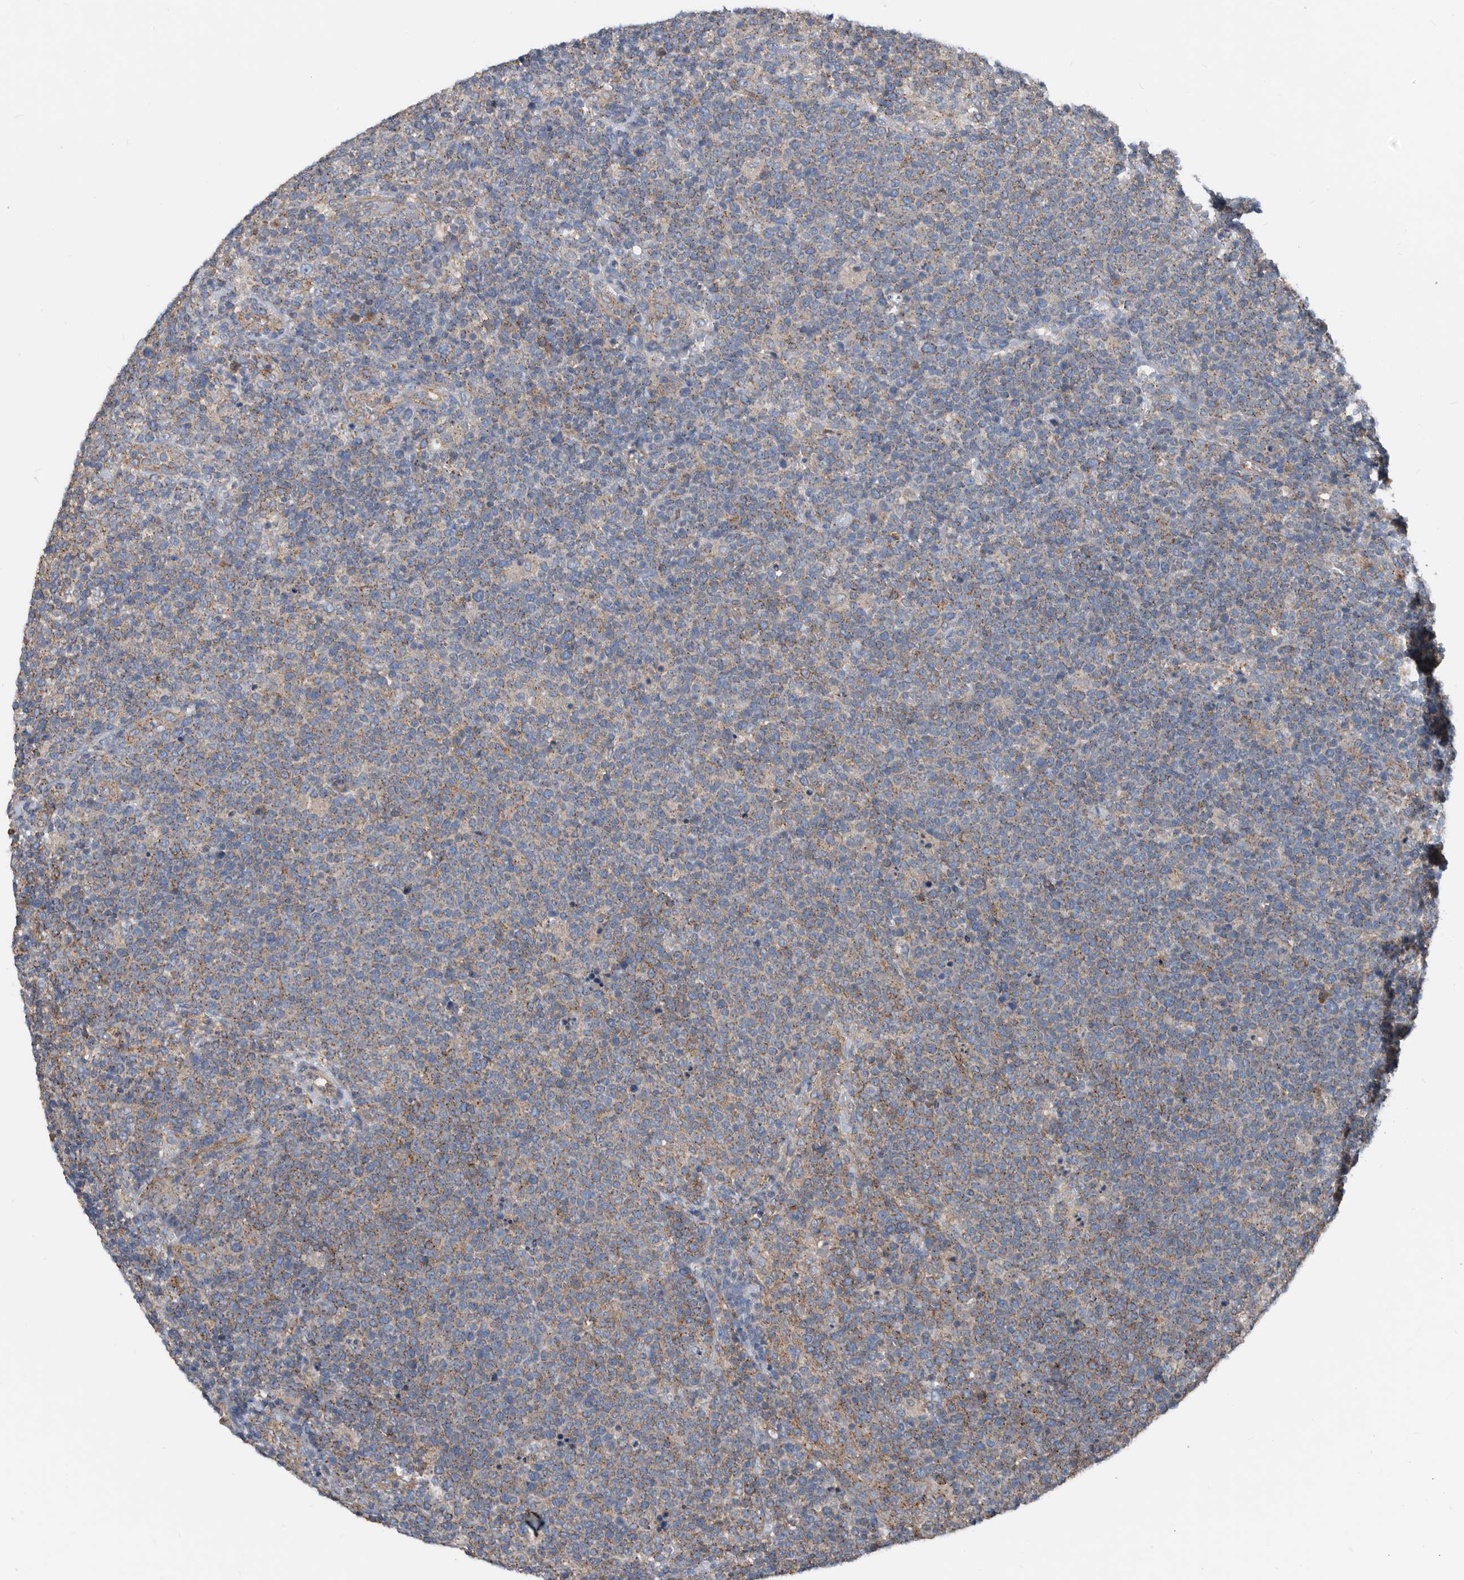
{"staining": {"intensity": "moderate", "quantity": ">75%", "location": "cytoplasmic/membranous"}, "tissue": "lymphoma", "cell_type": "Tumor cells", "image_type": "cancer", "snomed": [{"axis": "morphology", "description": "Malignant lymphoma, non-Hodgkin's type, High grade"}, {"axis": "topography", "description": "Lymph node"}], "caption": "Human high-grade malignant lymphoma, non-Hodgkin's type stained with a protein marker demonstrates moderate staining in tumor cells.", "gene": "AFAP1", "patient": {"sex": "male", "age": 61}}